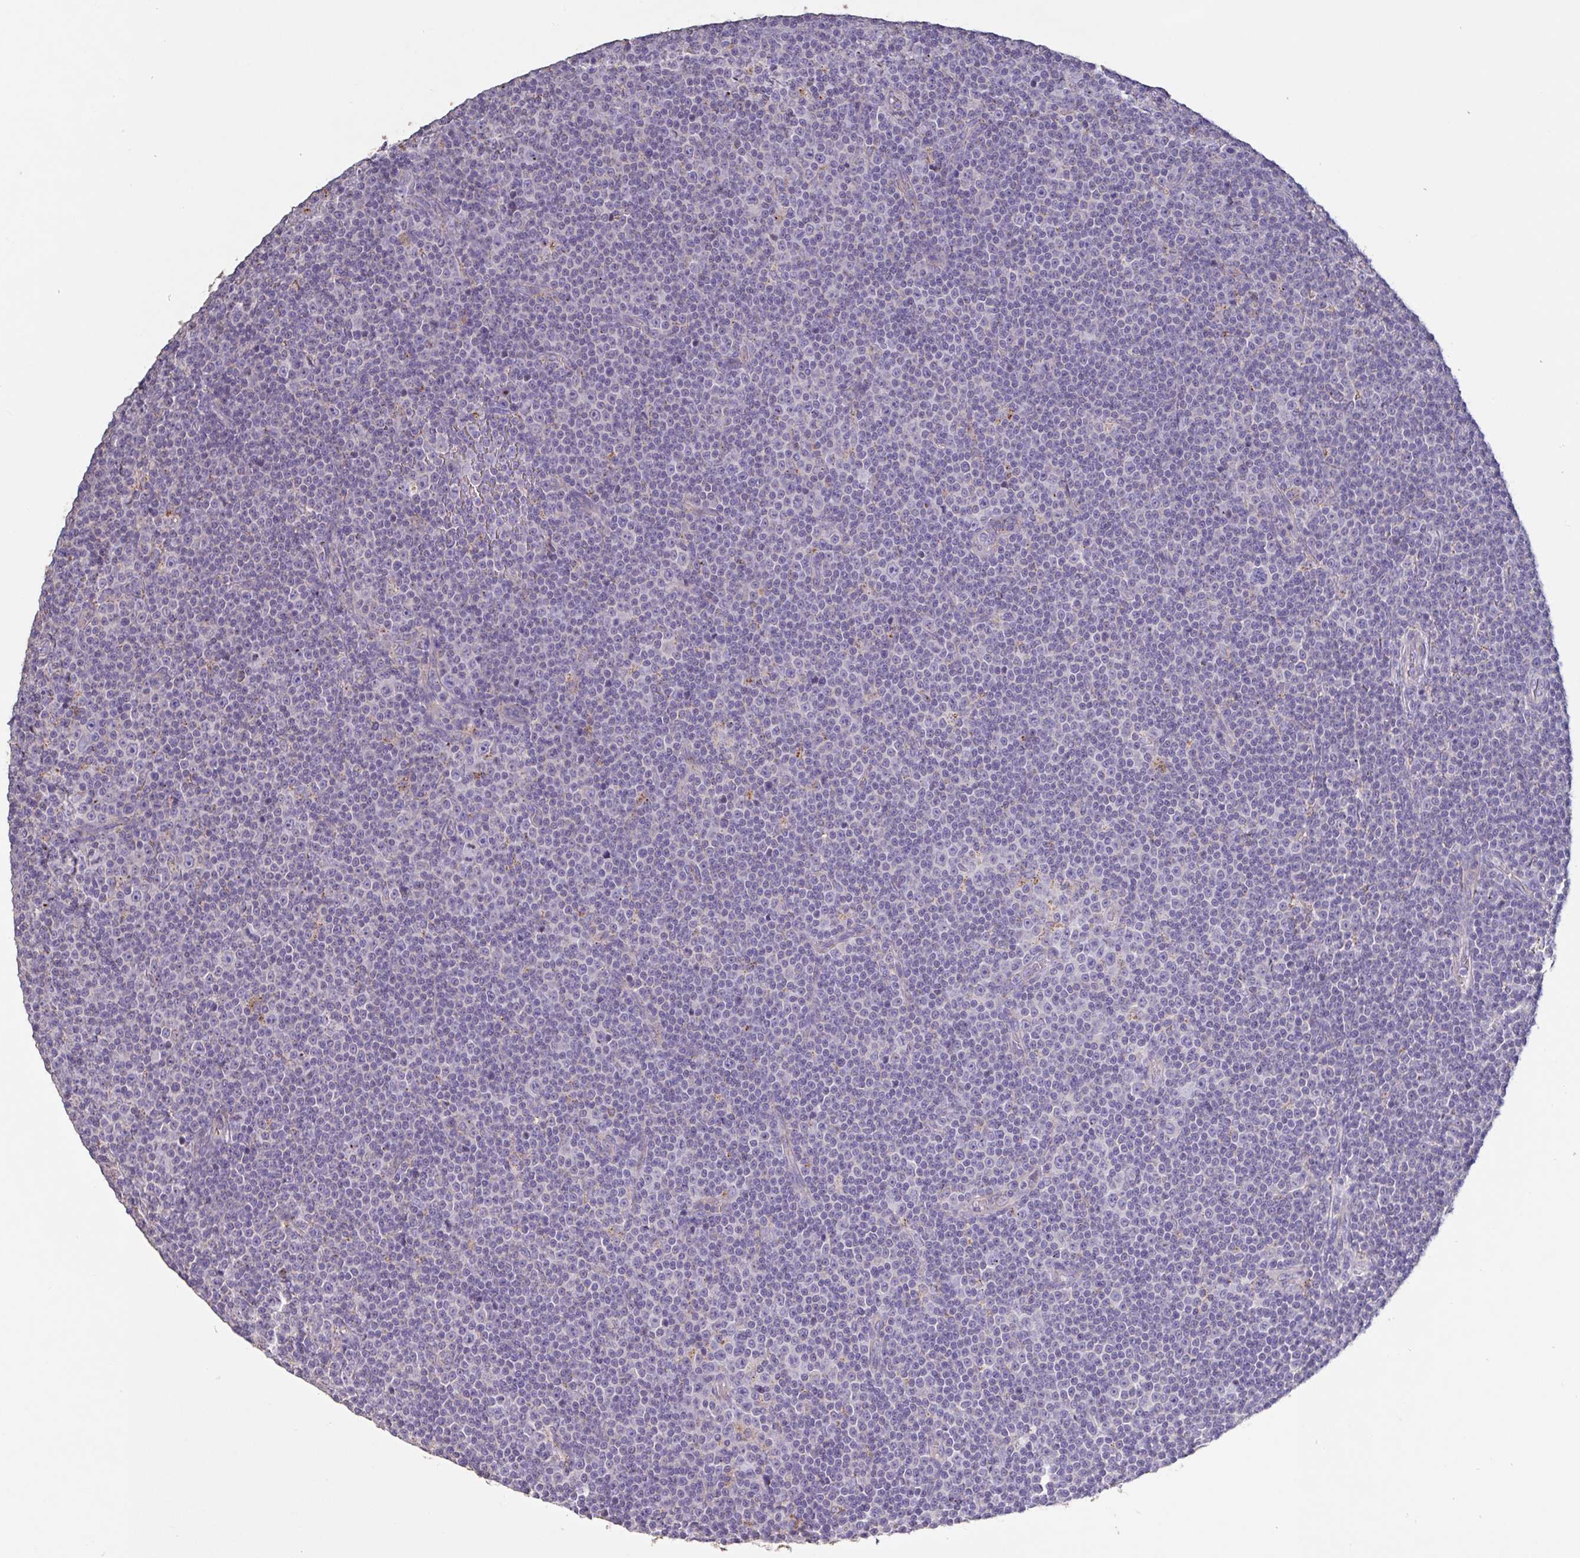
{"staining": {"intensity": "negative", "quantity": "none", "location": "none"}, "tissue": "lymphoma", "cell_type": "Tumor cells", "image_type": "cancer", "snomed": [{"axis": "morphology", "description": "Malignant lymphoma, non-Hodgkin's type, Low grade"}, {"axis": "topography", "description": "Lymph node"}], "caption": "Tumor cells are negative for protein expression in human lymphoma.", "gene": "CHMP5", "patient": {"sex": "female", "age": 67}}